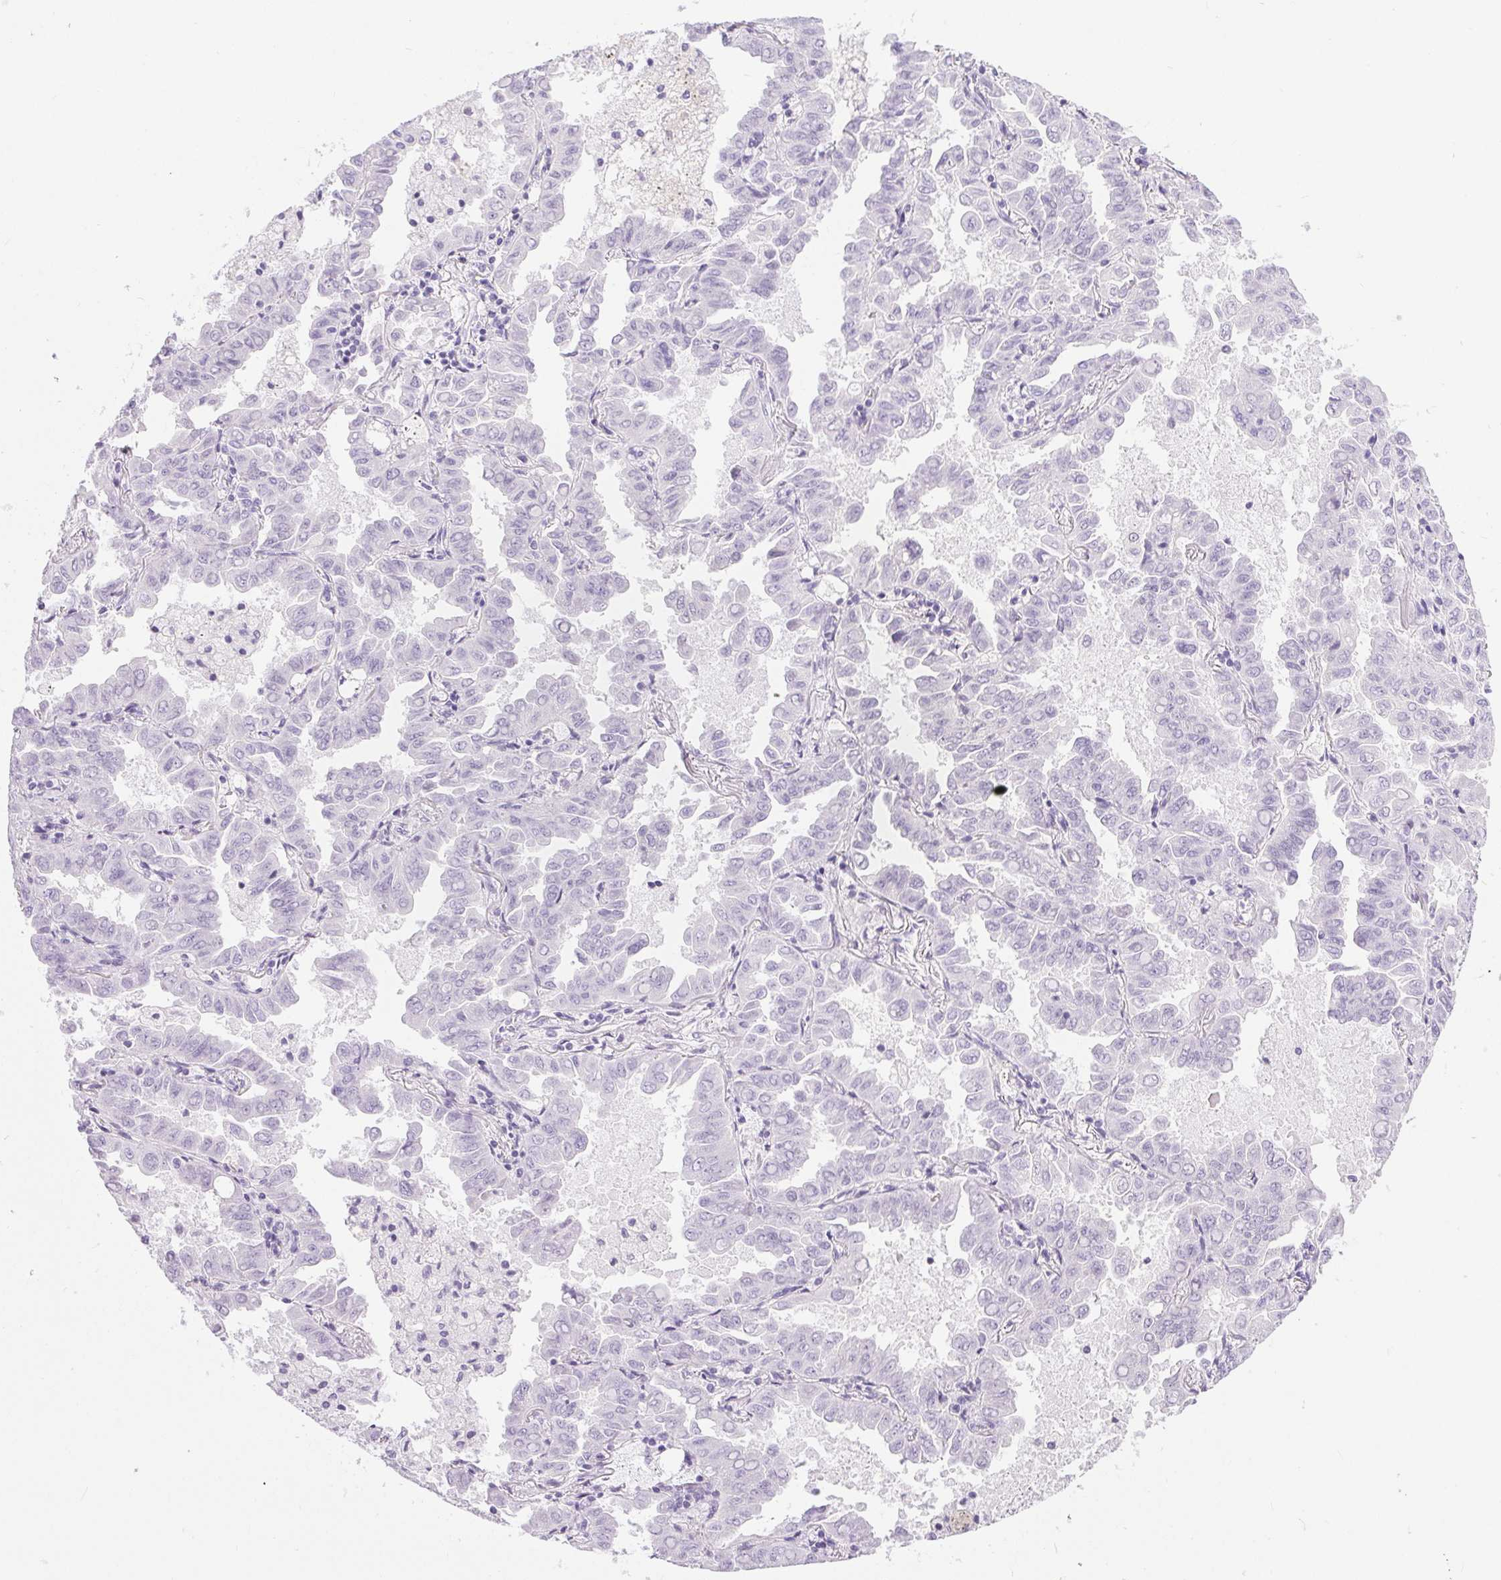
{"staining": {"intensity": "negative", "quantity": "none", "location": "none"}, "tissue": "lung cancer", "cell_type": "Tumor cells", "image_type": "cancer", "snomed": [{"axis": "morphology", "description": "Adenocarcinoma, NOS"}, {"axis": "topography", "description": "Lung"}], "caption": "A histopathology image of human lung cancer is negative for staining in tumor cells.", "gene": "XDH", "patient": {"sex": "male", "age": 64}}